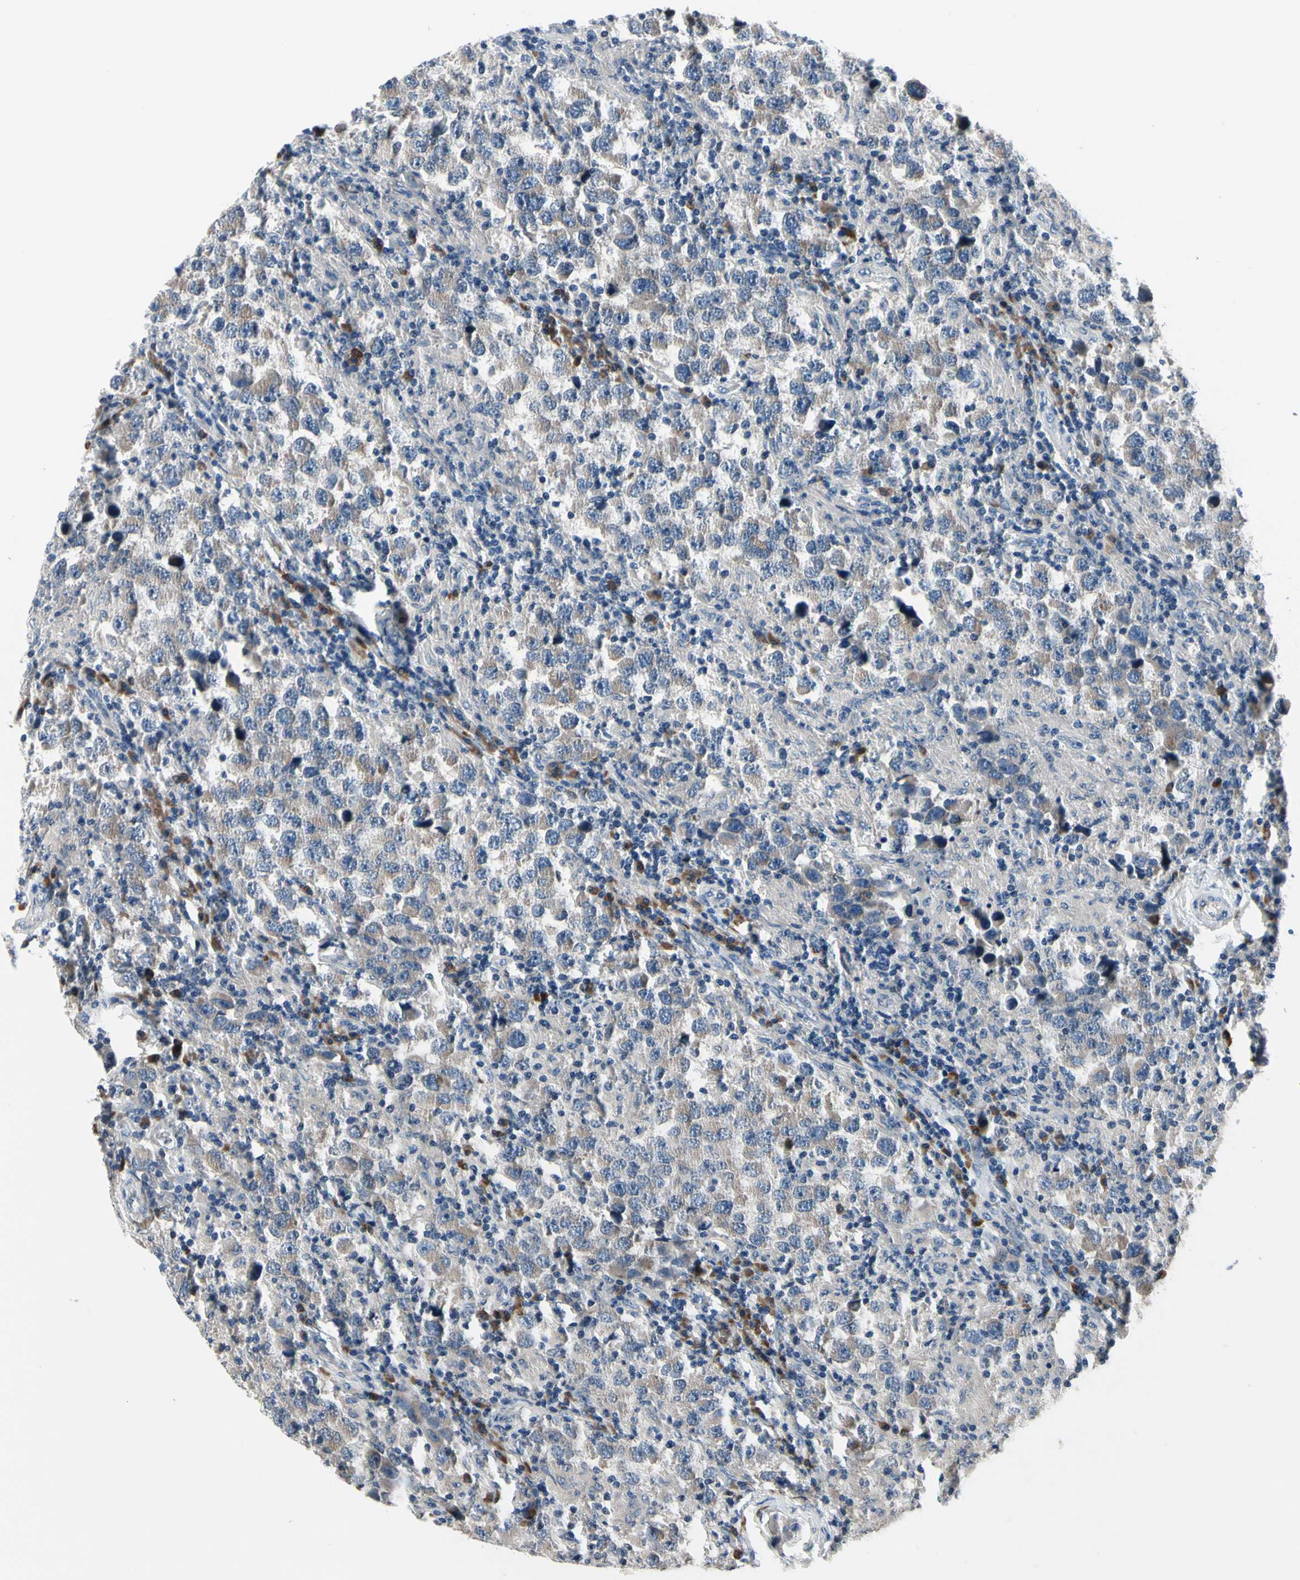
{"staining": {"intensity": "weak", "quantity": "<25%", "location": "cytoplasmic/membranous"}, "tissue": "testis cancer", "cell_type": "Tumor cells", "image_type": "cancer", "snomed": [{"axis": "morphology", "description": "Carcinoma, Embryonal, NOS"}, {"axis": "topography", "description": "Testis"}], "caption": "This is a histopathology image of IHC staining of embryonal carcinoma (testis), which shows no positivity in tumor cells.", "gene": "SELENOK", "patient": {"sex": "male", "age": 21}}